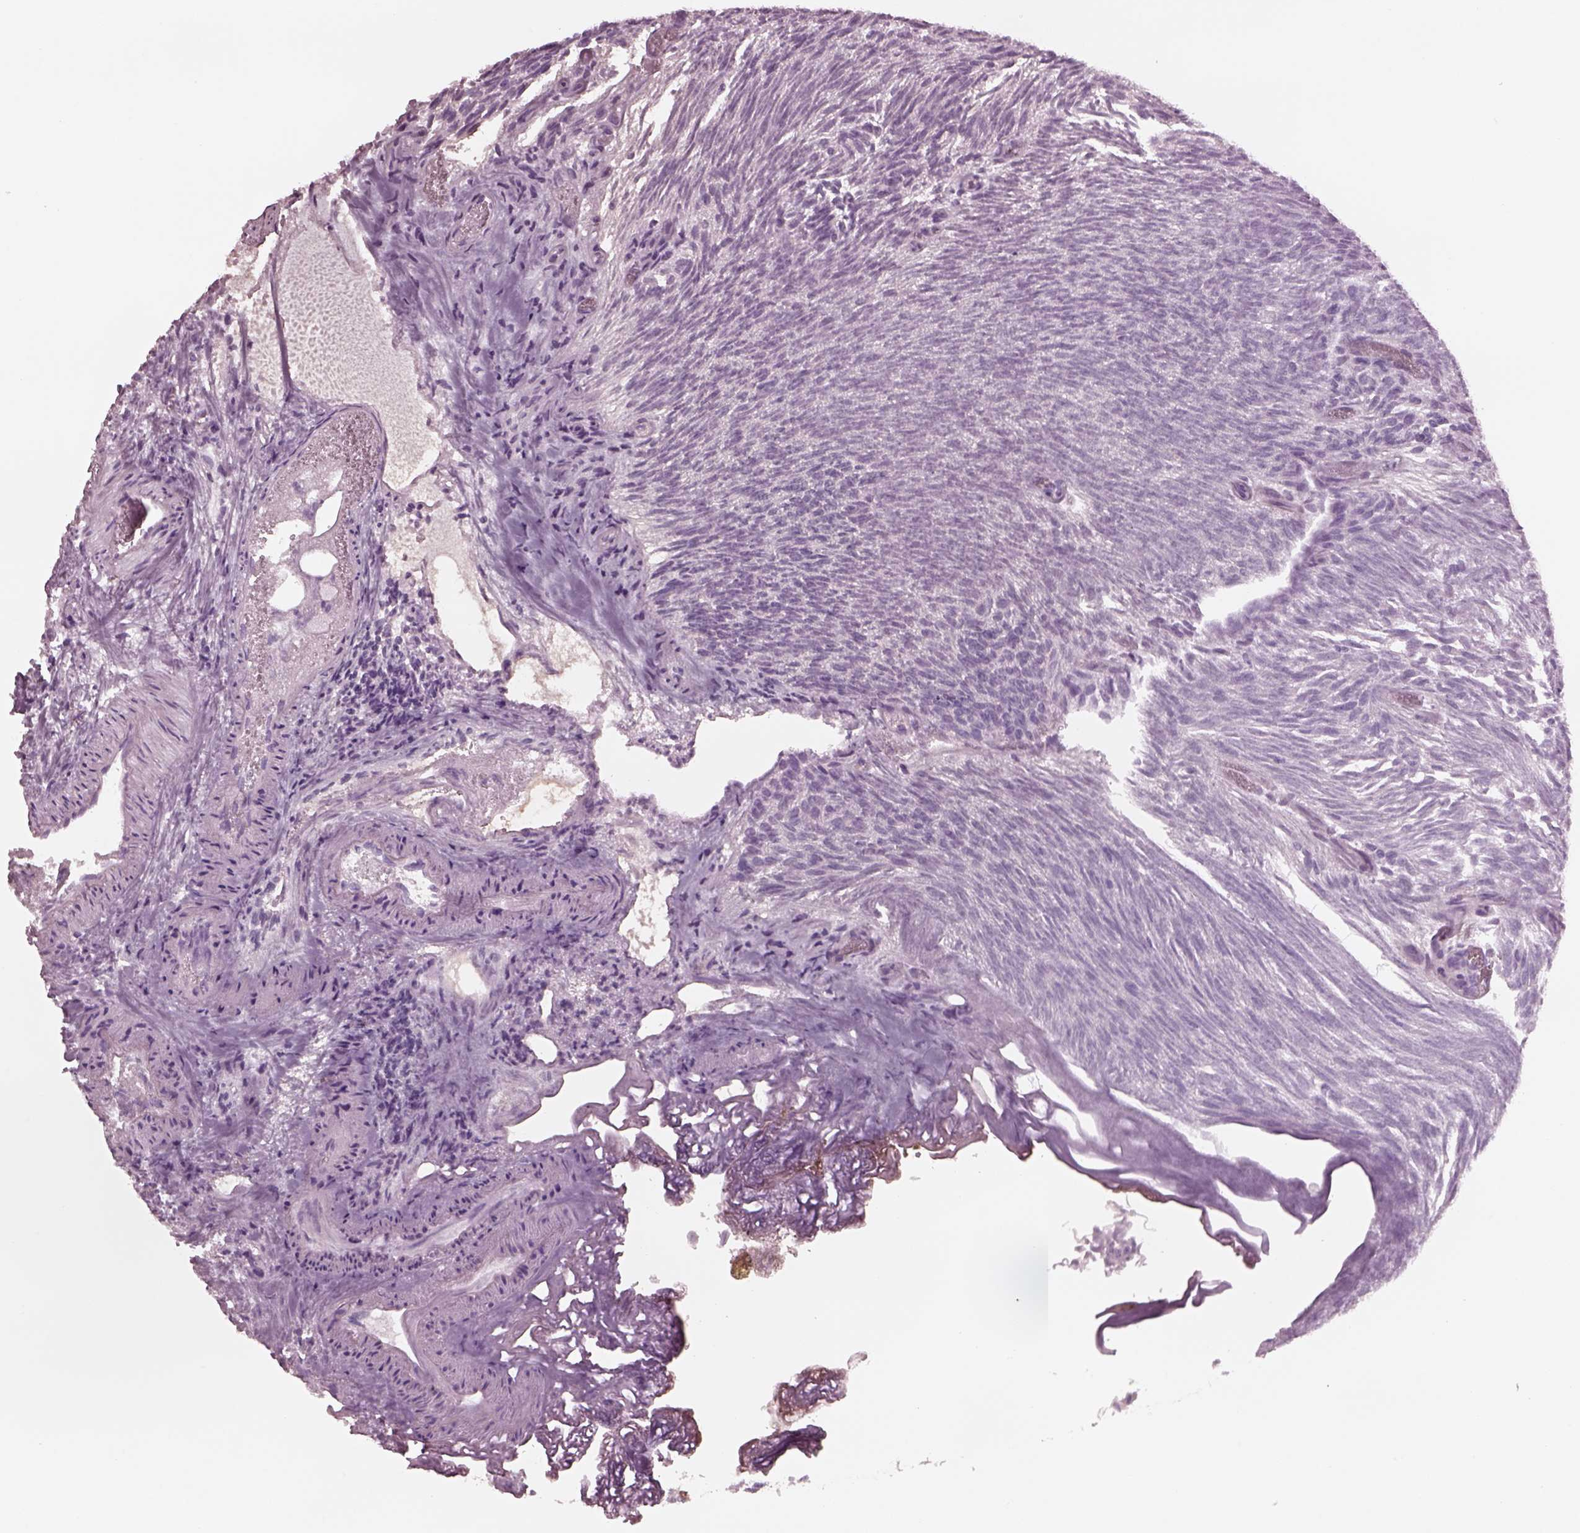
{"staining": {"intensity": "negative", "quantity": "none", "location": "none"}, "tissue": "urothelial cancer", "cell_type": "Tumor cells", "image_type": "cancer", "snomed": [{"axis": "morphology", "description": "Urothelial carcinoma, Low grade"}, {"axis": "topography", "description": "Urinary bladder"}], "caption": "The micrograph demonstrates no staining of tumor cells in urothelial carcinoma (low-grade).", "gene": "YY2", "patient": {"sex": "male", "age": 77}}